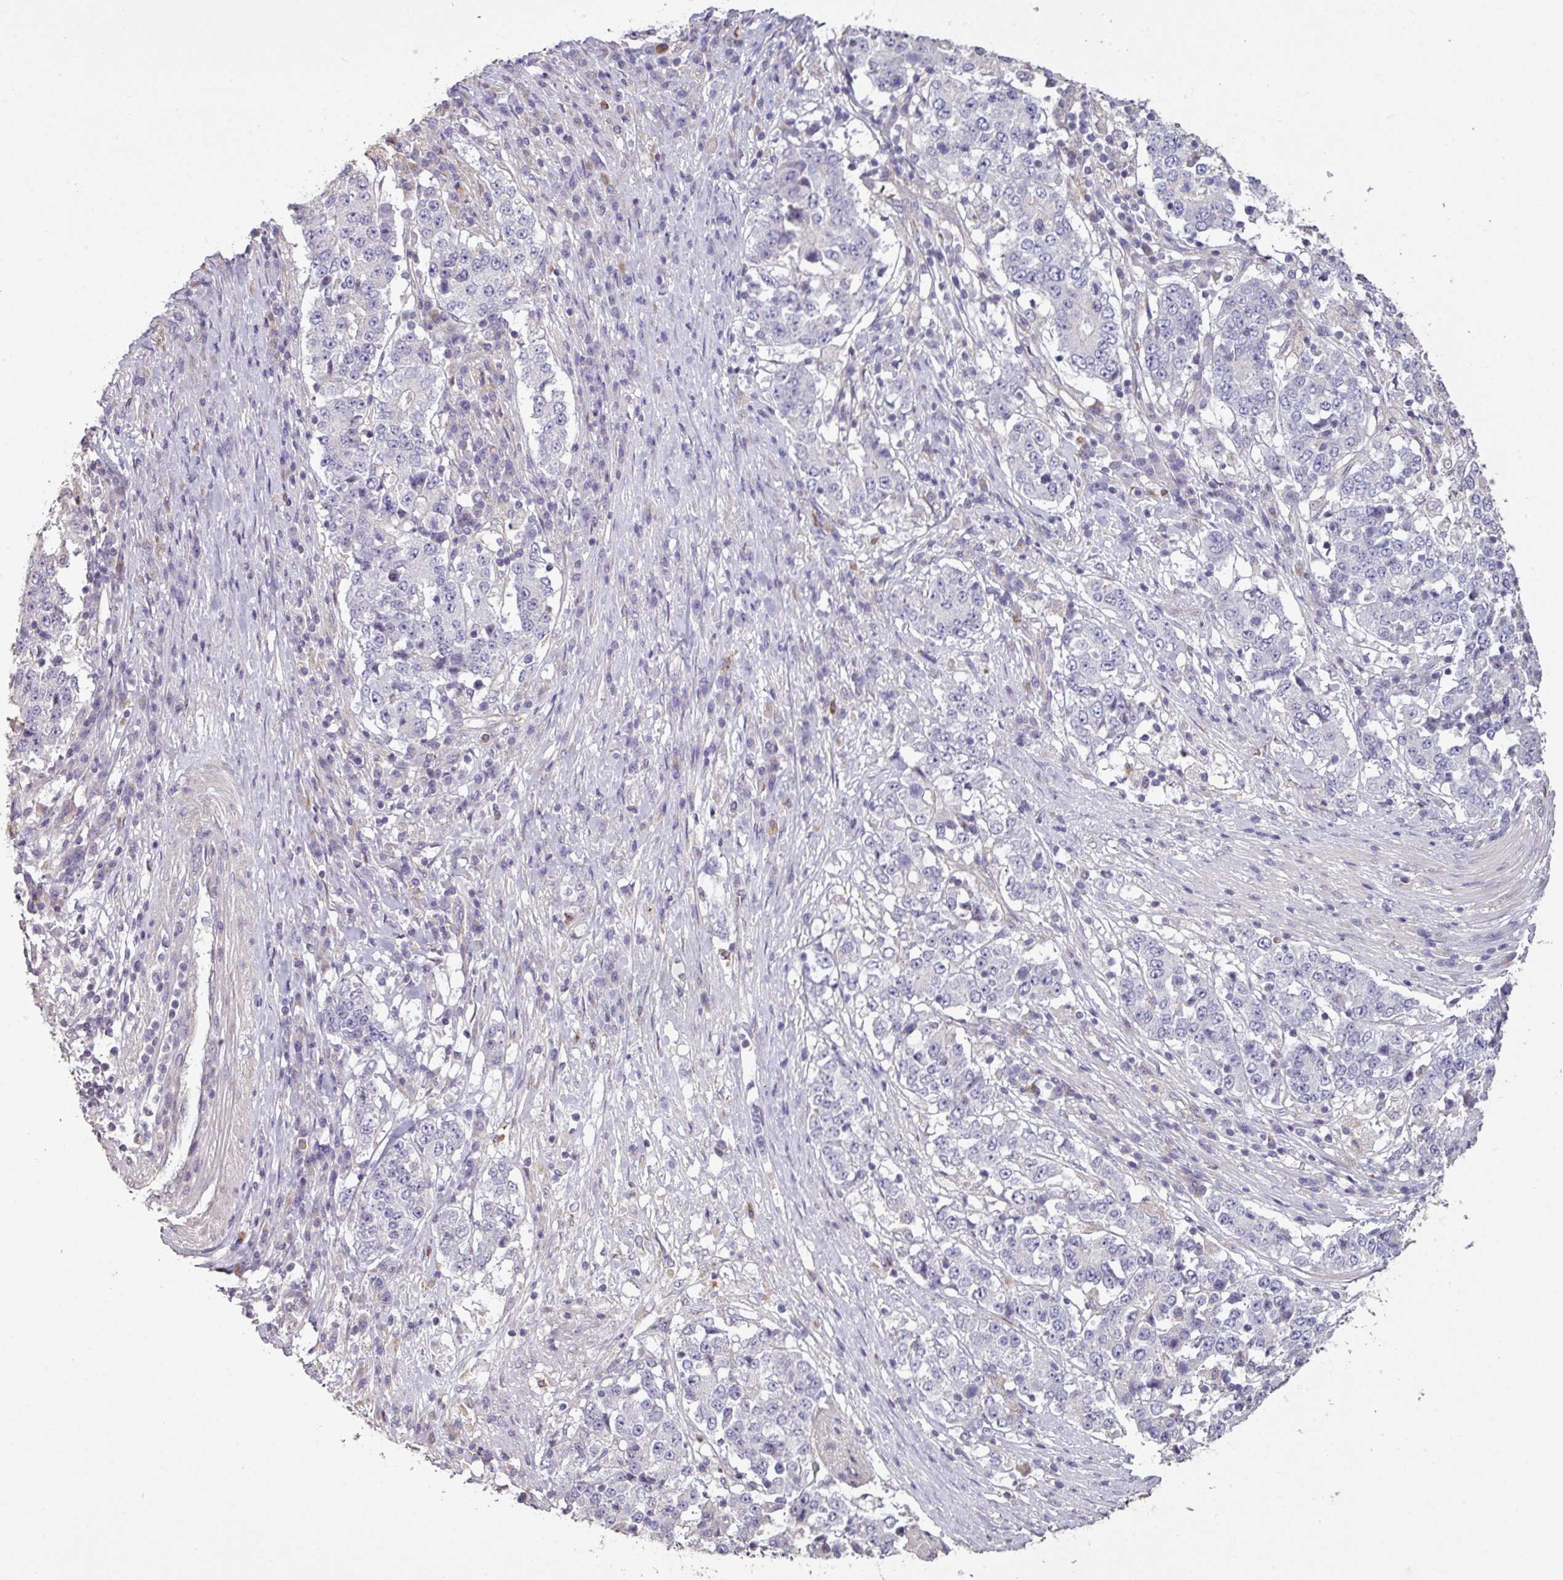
{"staining": {"intensity": "negative", "quantity": "none", "location": "none"}, "tissue": "stomach cancer", "cell_type": "Tumor cells", "image_type": "cancer", "snomed": [{"axis": "morphology", "description": "Adenocarcinoma, NOS"}, {"axis": "topography", "description": "Stomach"}], "caption": "High power microscopy histopathology image of an immunohistochemistry histopathology image of stomach adenocarcinoma, revealing no significant staining in tumor cells.", "gene": "NHSL2", "patient": {"sex": "male", "age": 59}}